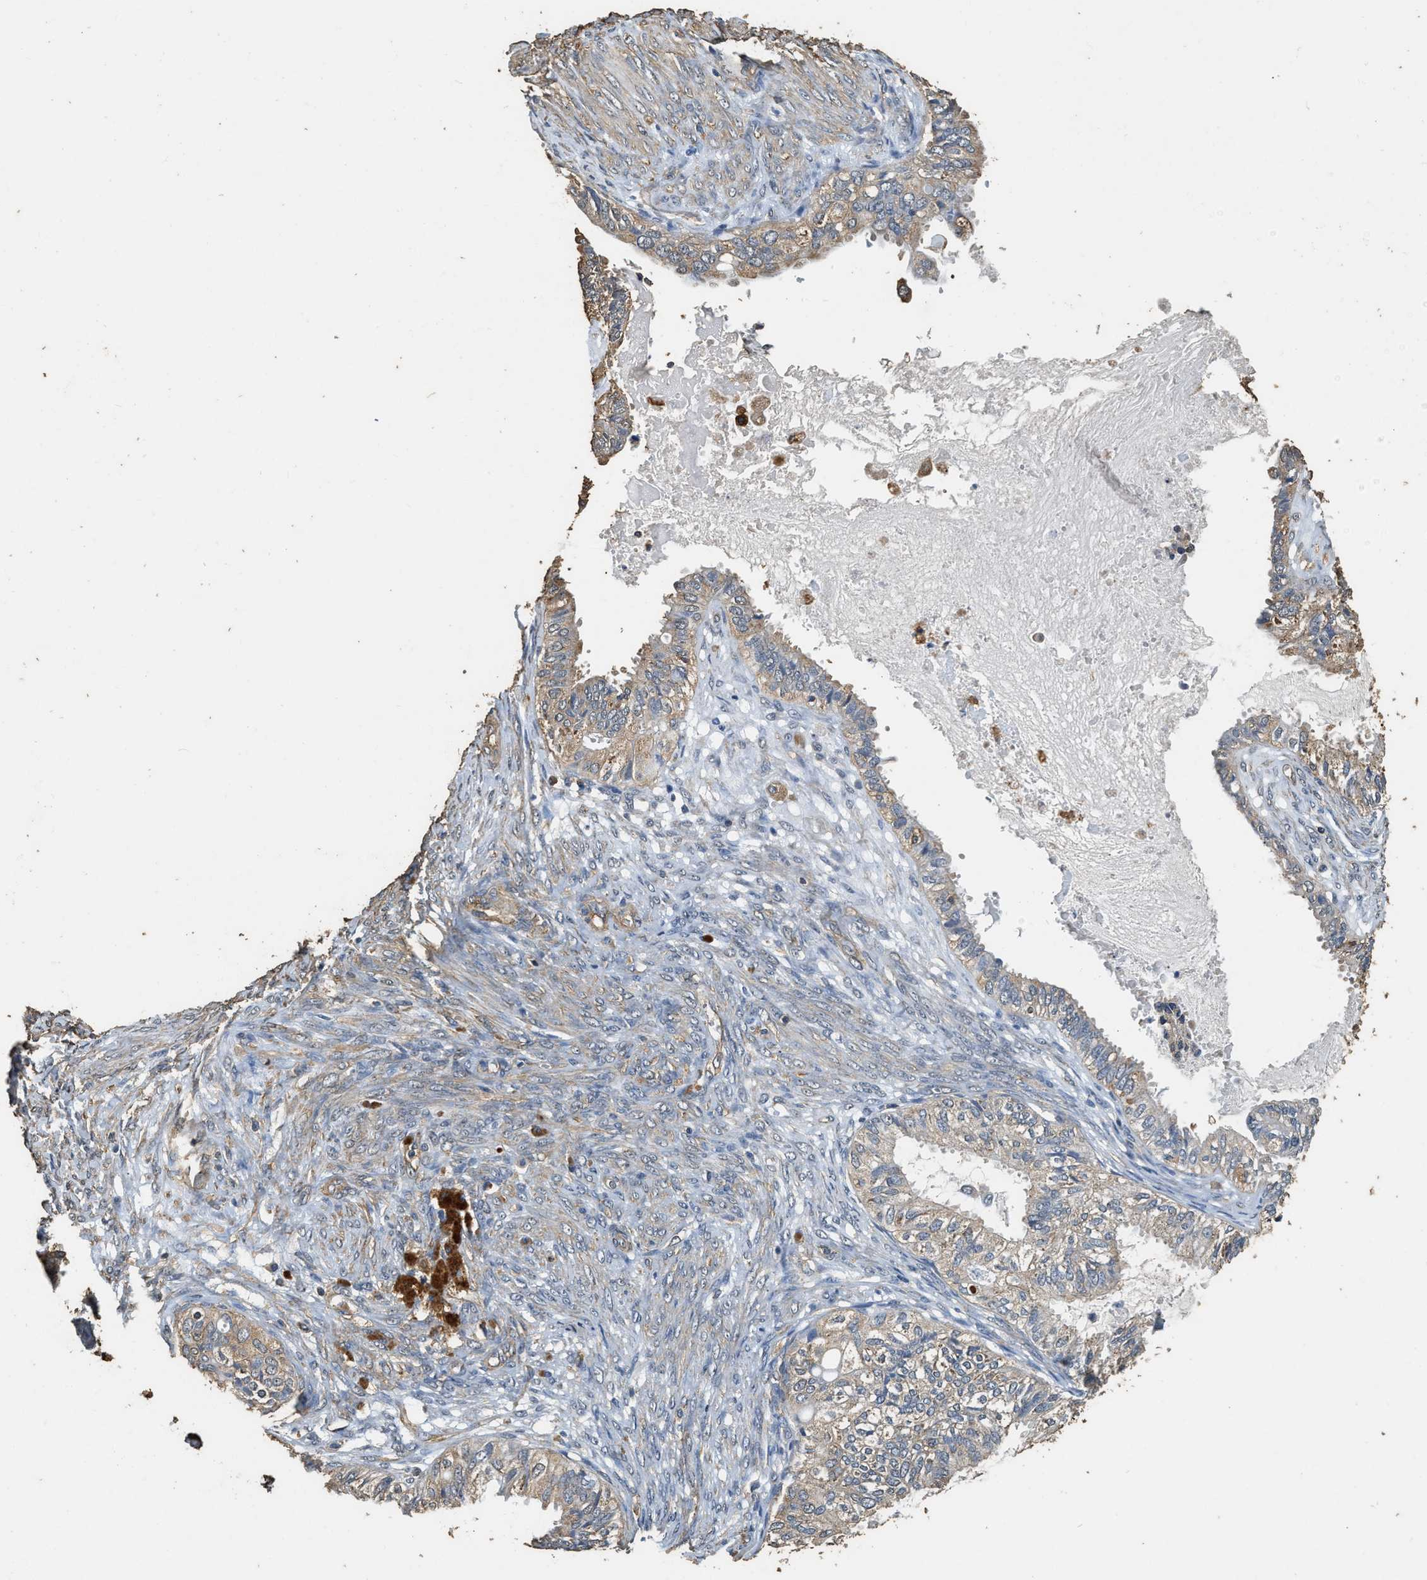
{"staining": {"intensity": "weak", "quantity": "<25%", "location": "cytoplasmic/membranous"}, "tissue": "cervical cancer", "cell_type": "Tumor cells", "image_type": "cancer", "snomed": [{"axis": "morphology", "description": "Normal tissue, NOS"}, {"axis": "morphology", "description": "Adenocarcinoma, NOS"}, {"axis": "topography", "description": "Cervix"}, {"axis": "topography", "description": "Endometrium"}], "caption": "An immunohistochemistry micrograph of cervical cancer (adenocarcinoma) is shown. There is no staining in tumor cells of cervical cancer (adenocarcinoma).", "gene": "MIB1", "patient": {"sex": "female", "age": 86}}